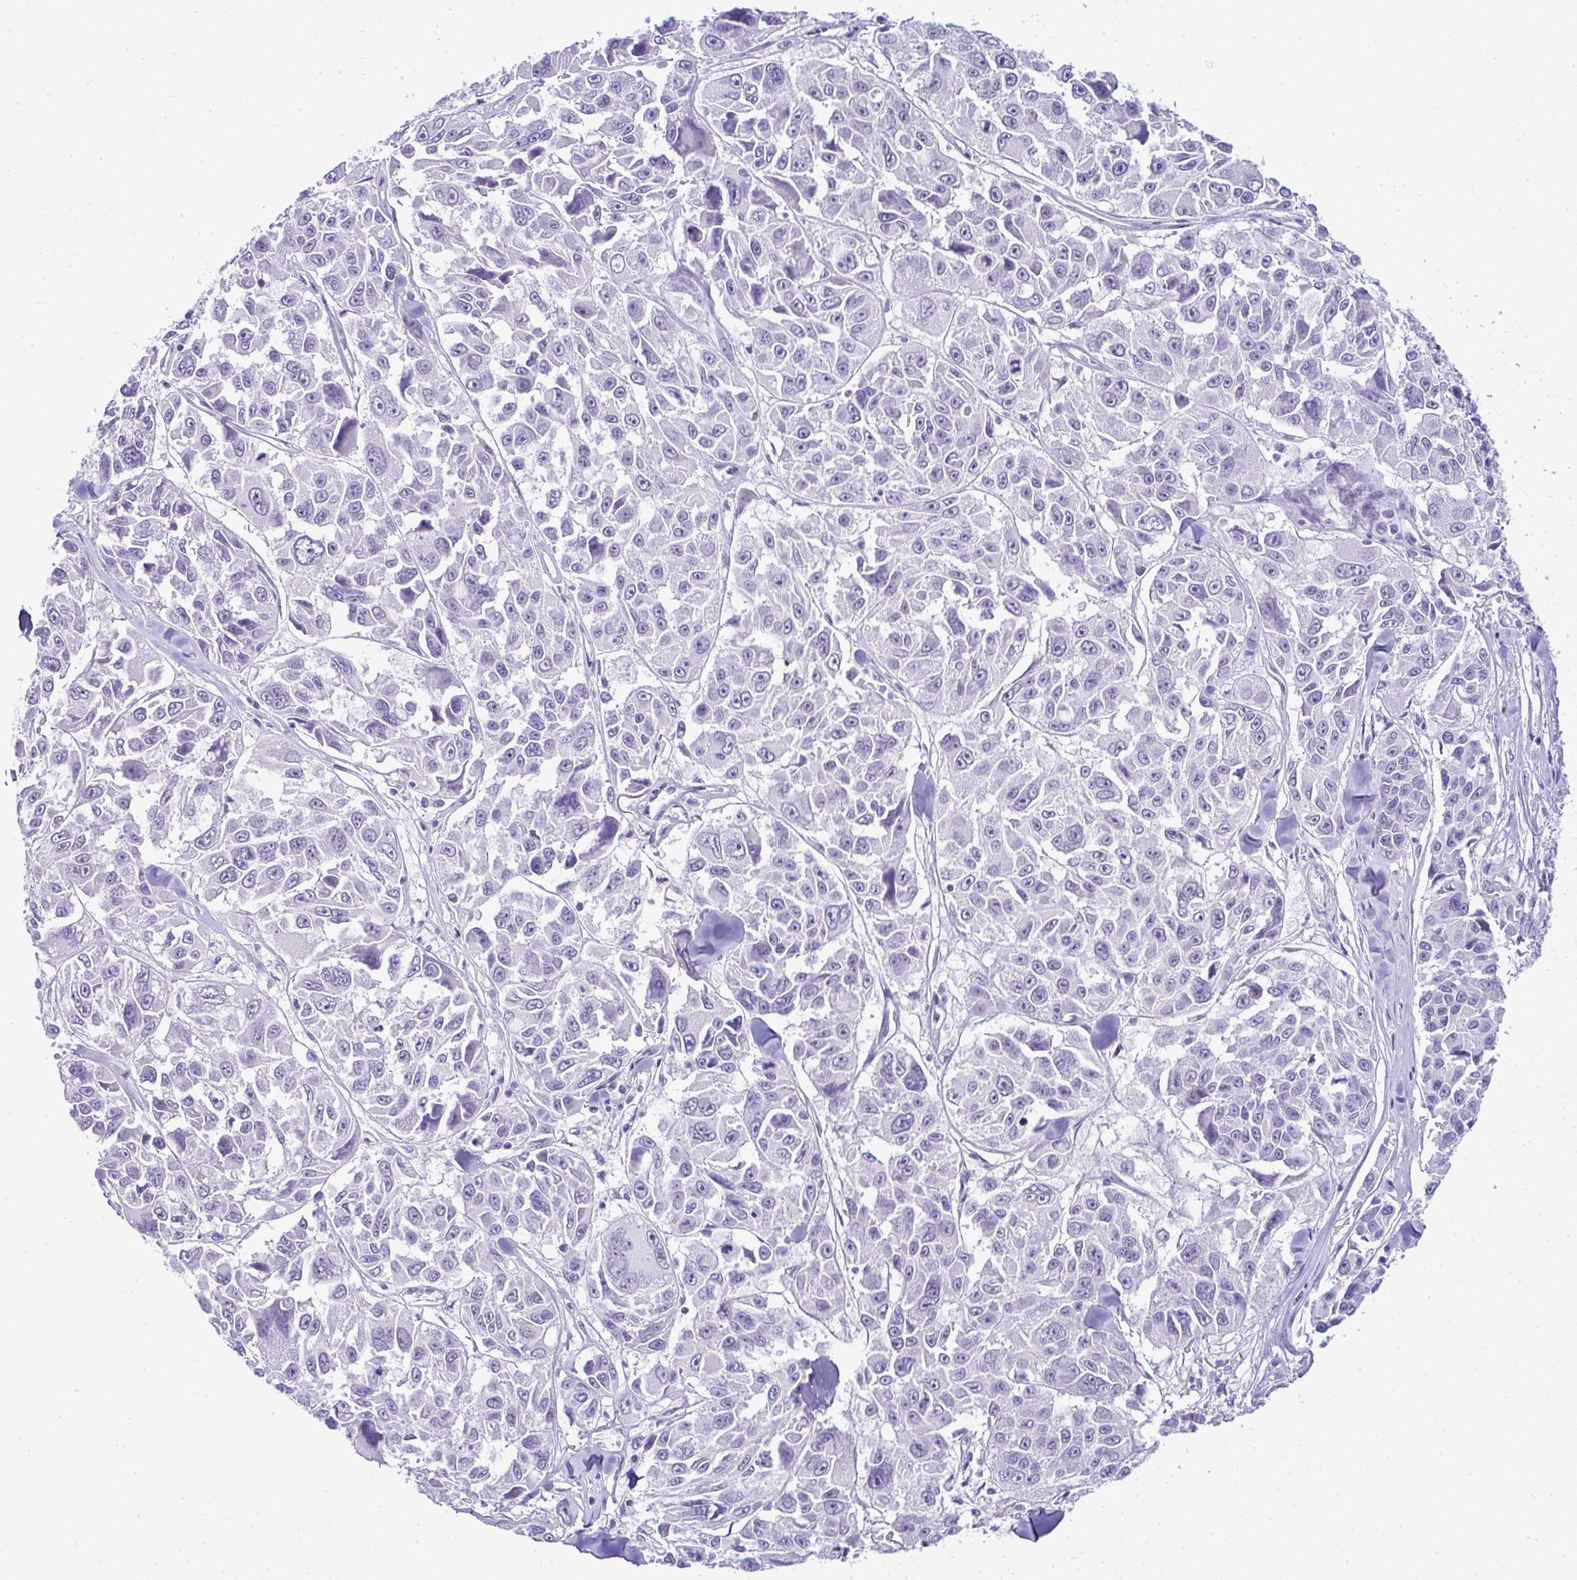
{"staining": {"intensity": "negative", "quantity": "none", "location": "none"}, "tissue": "melanoma", "cell_type": "Tumor cells", "image_type": "cancer", "snomed": [{"axis": "morphology", "description": "Malignant melanoma, NOS"}, {"axis": "topography", "description": "Skin"}], "caption": "Human malignant melanoma stained for a protein using immunohistochemistry (IHC) exhibits no expression in tumor cells.", "gene": "RNF183", "patient": {"sex": "female", "age": 66}}